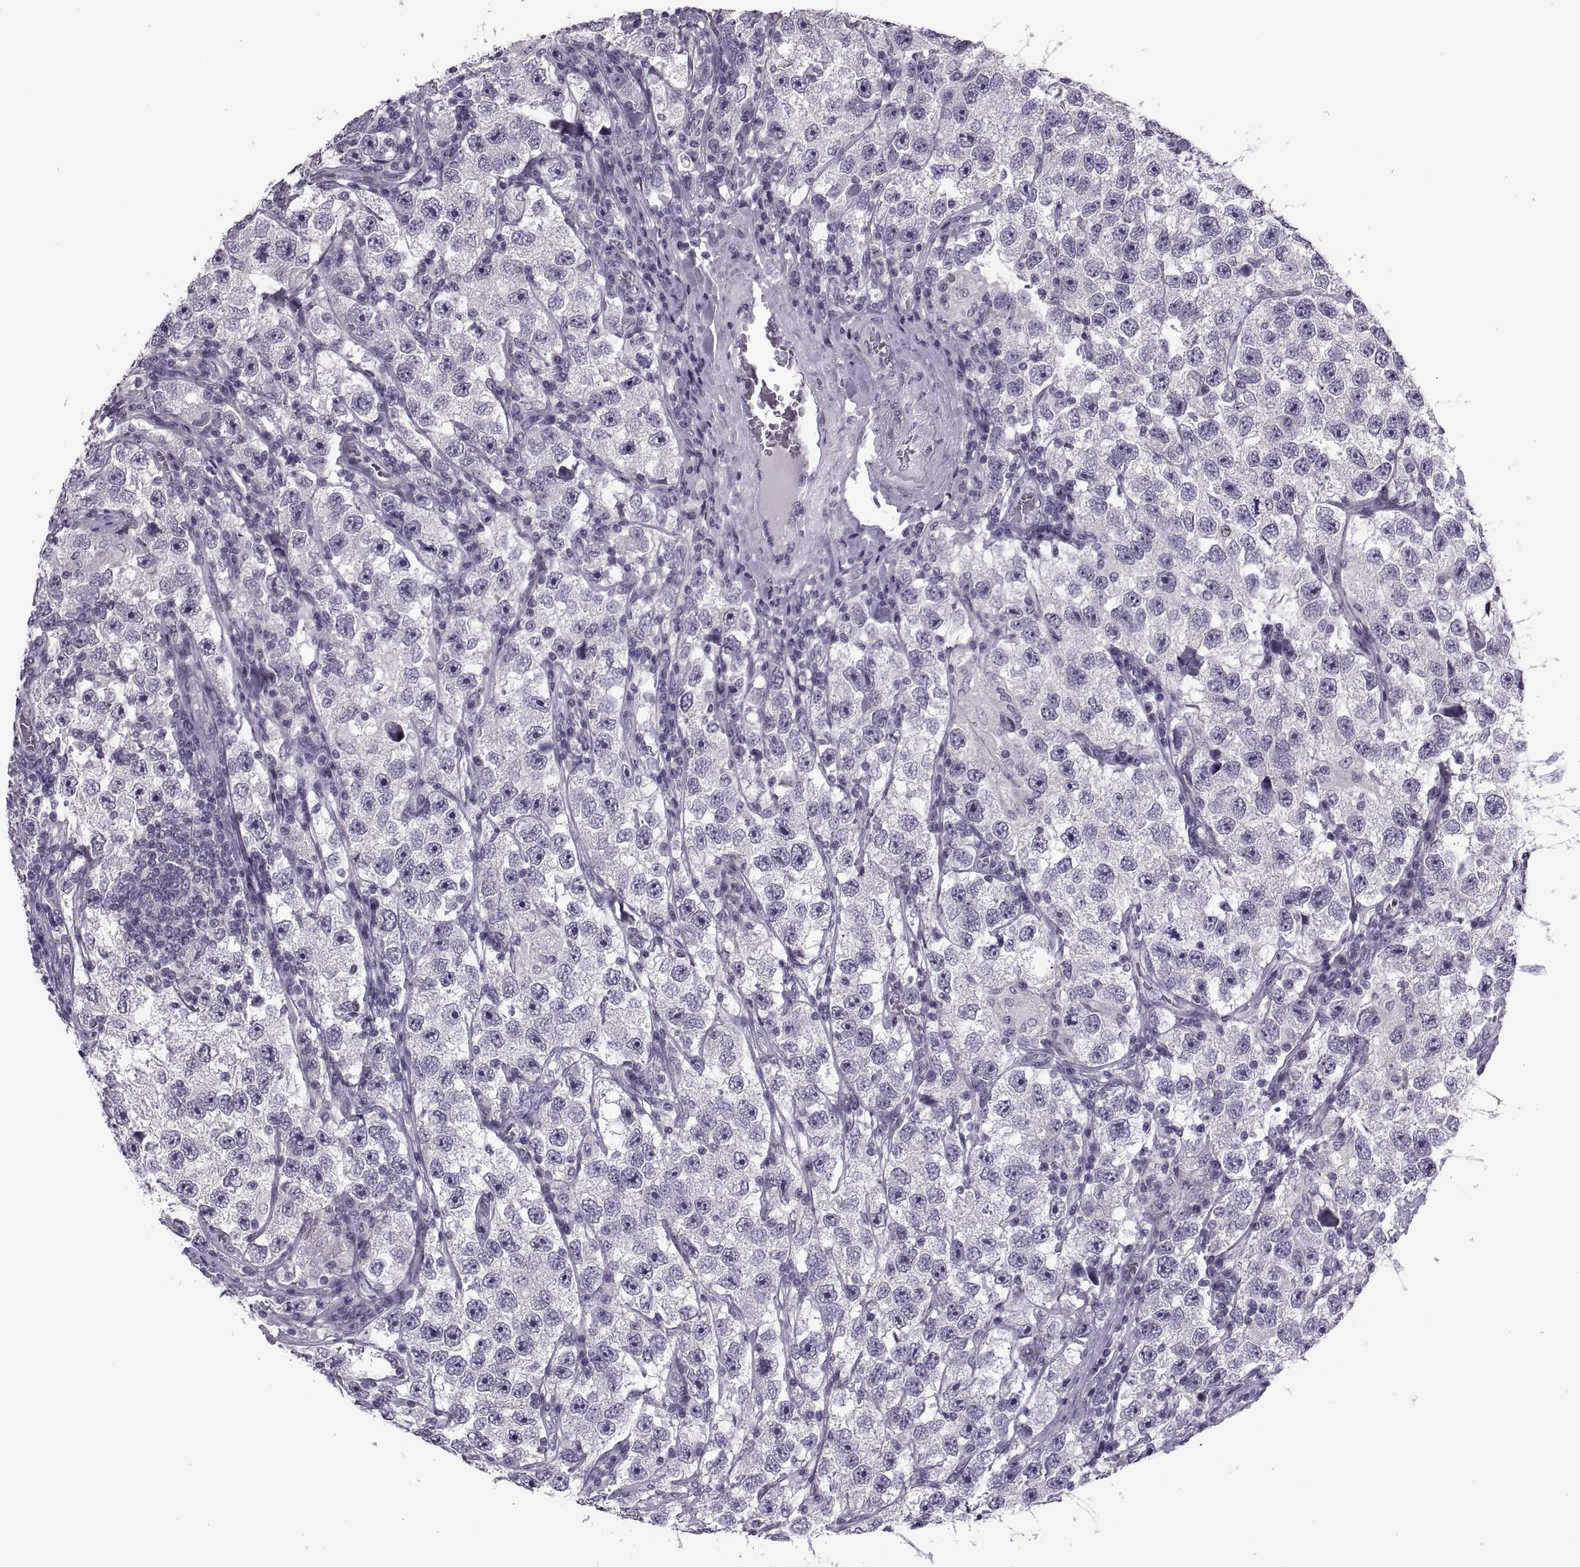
{"staining": {"intensity": "negative", "quantity": "none", "location": "none"}, "tissue": "testis cancer", "cell_type": "Tumor cells", "image_type": "cancer", "snomed": [{"axis": "morphology", "description": "Seminoma, NOS"}, {"axis": "topography", "description": "Testis"}], "caption": "An immunohistochemistry (IHC) histopathology image of seminoma (testis) is shown. There is no staining in tumor cells of seminoma (testis).", "gene": "SYNGR4", "patient": {"sex": "male", "age": 26}}